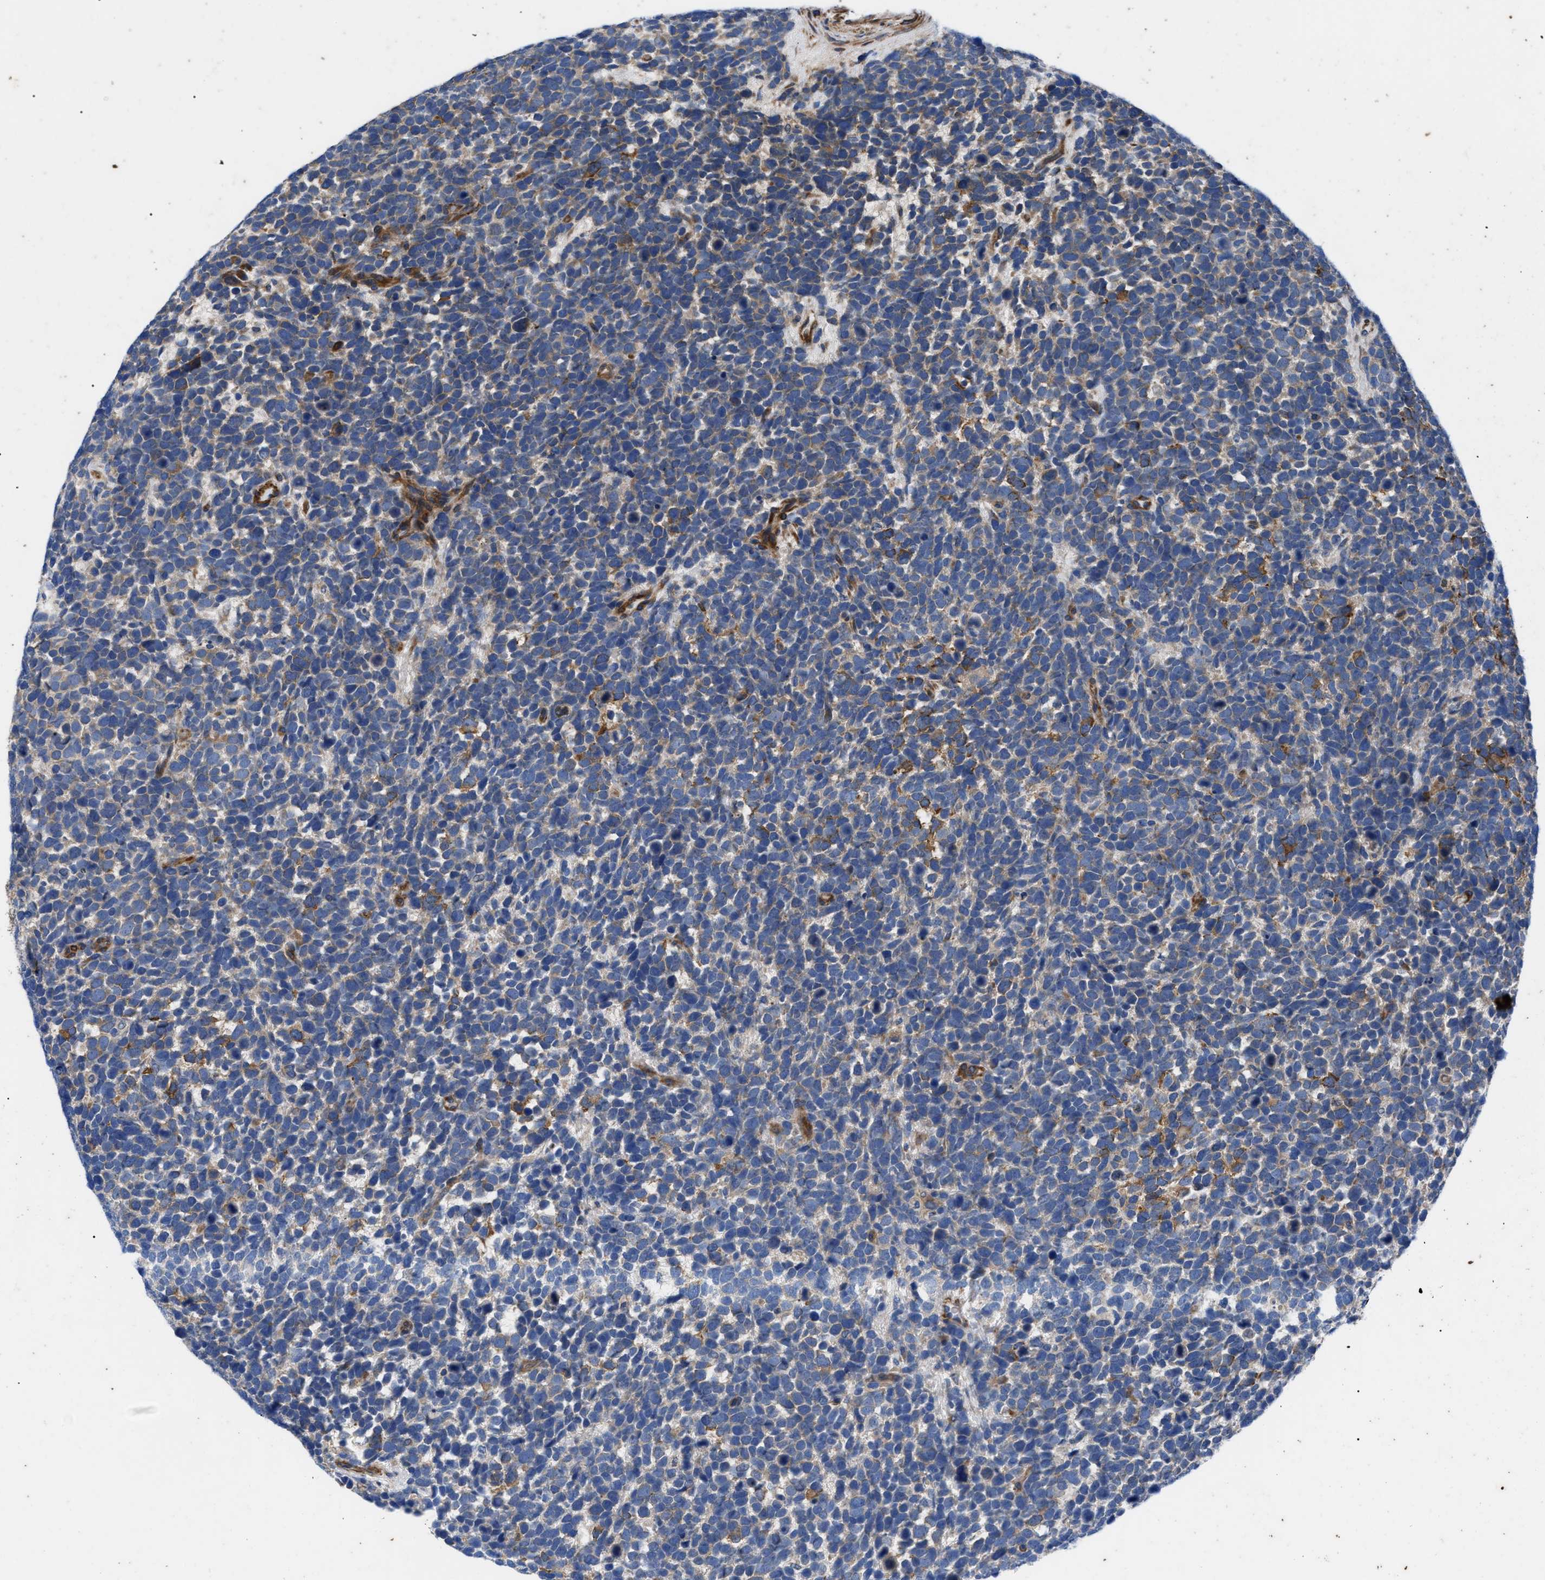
{"staining": {"intensity": "moderate", "quantity": "<25%", "location": "cytoplasmic/membranous"}, "tissue": "urothelial cancer", "cell_type": "Tumor cells", "image_type": "cancer", "snomed": [{"axis": "morphology", "description": "Urothelial carcinoma, High grade"}, {"axis": "topography", "description": "Urinary bladder"}], "caption": "High-magnification brightfield microscopy of urothelial carcinoma (high-grade) stained with DAB (brown) and counterstained with hematoxylin (blue). tumor cells exhibit moderate cytoplasmic/membranous staining is appreciated in about<25% of cells. (IHC, brightfield microscopy, high magnification).", "gene": "HSPB8", "patient": {"sex": "female", "age": 82}}